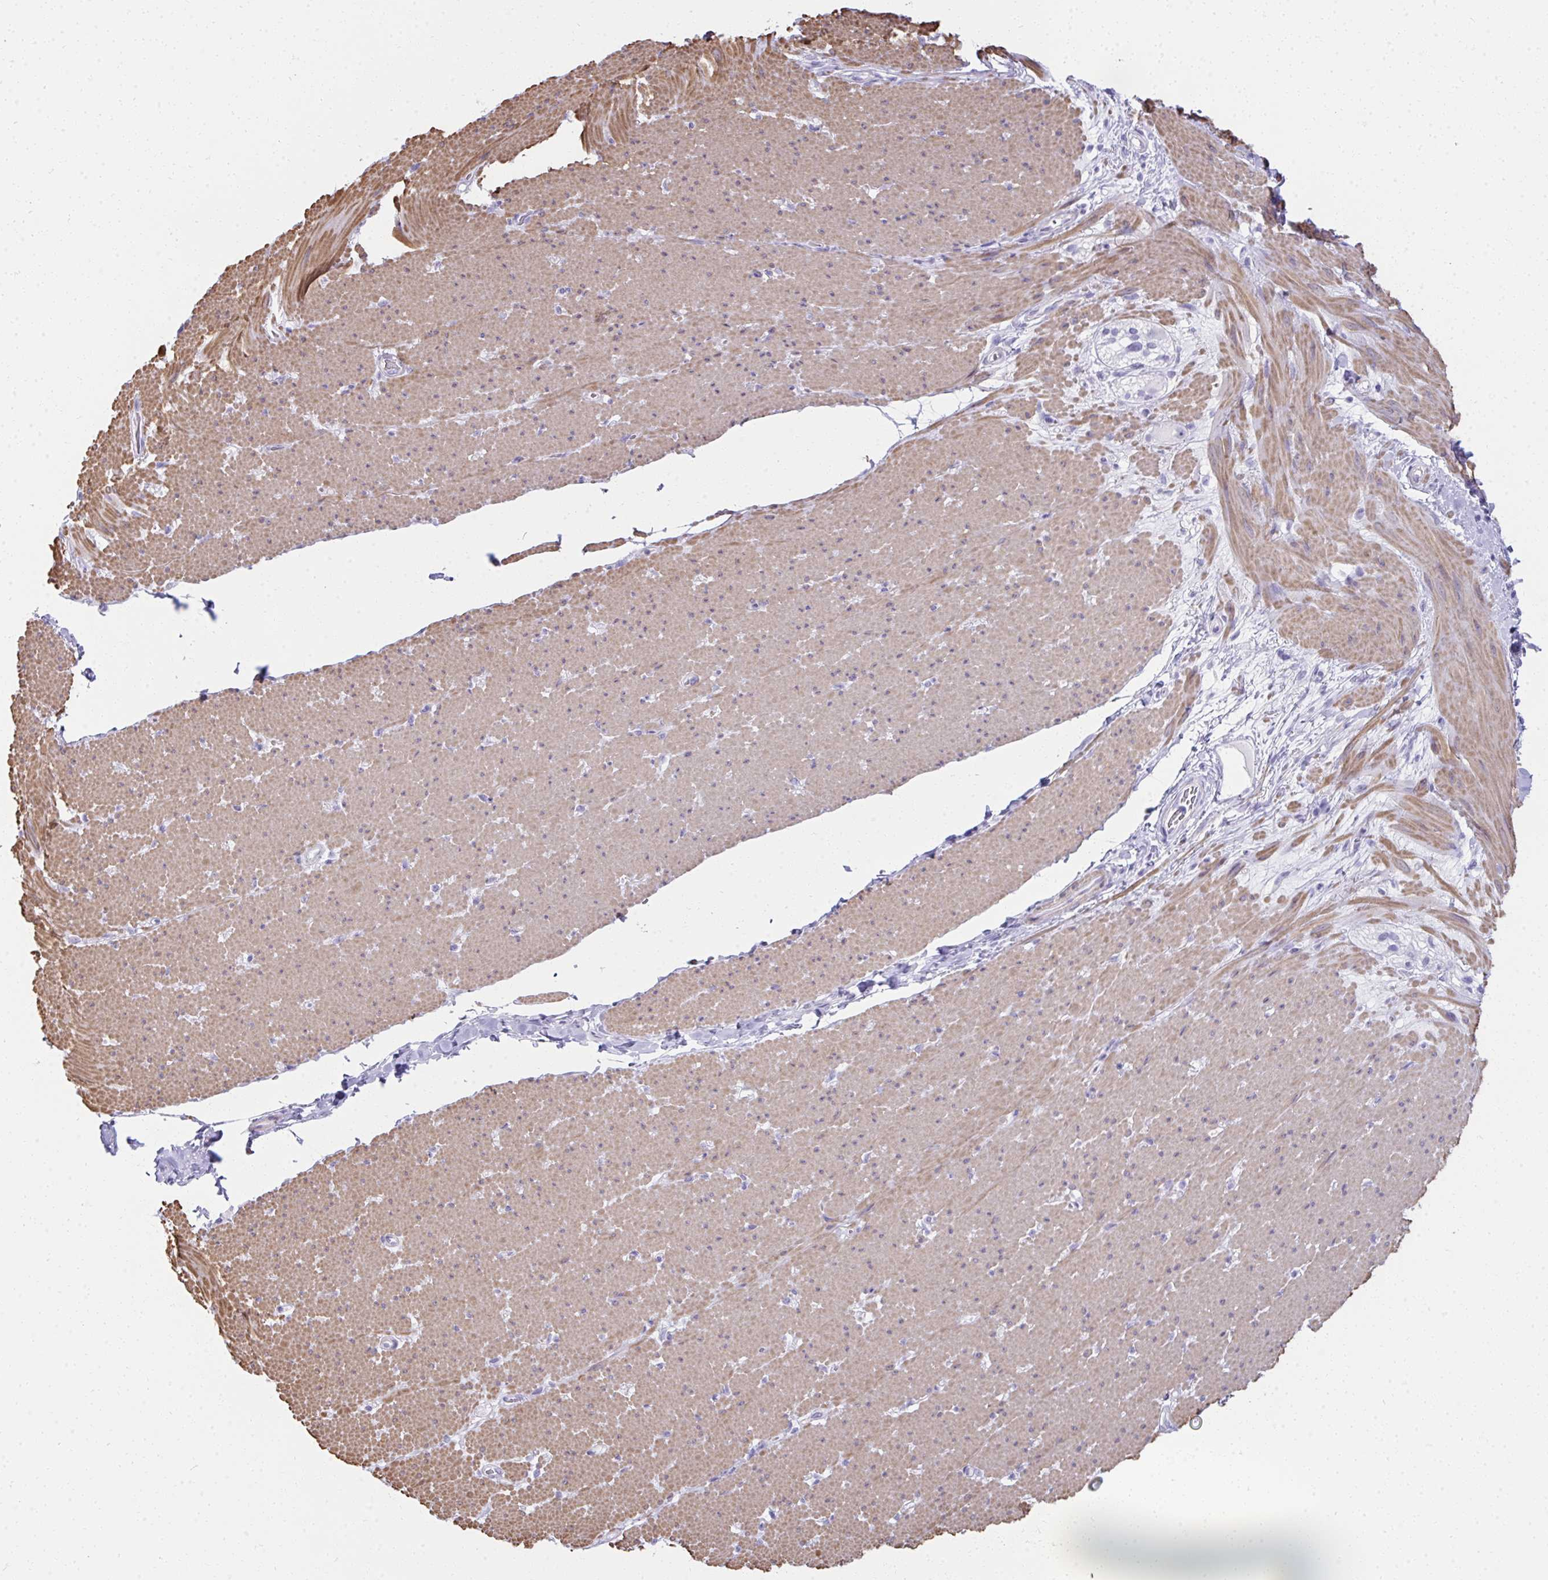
{"staining": {"intensity": "moderate", "quantity": "25%-75%", "location": "cytoplasmic/membranous"}, "tissue": "smooth muscle", "cell_type": "Smooth muscle cells", "image_type": "normal", "snomed": [{"axis": "morphology", "description": "Normal tissue, NOS"}, {"axis": "topography", "description": "Smooth muscle"}, {"axis": "topography", "description": "Rectum"}], "caption": "Protein positivity by immunohistochemistry reveals moderate cytoplasmic/membranous positivity in about 25%-75% of smooth muscle cells in benign smooth muscle.", "gene": "PUS7L", "patient": {"sex": "male", "age": 53}}